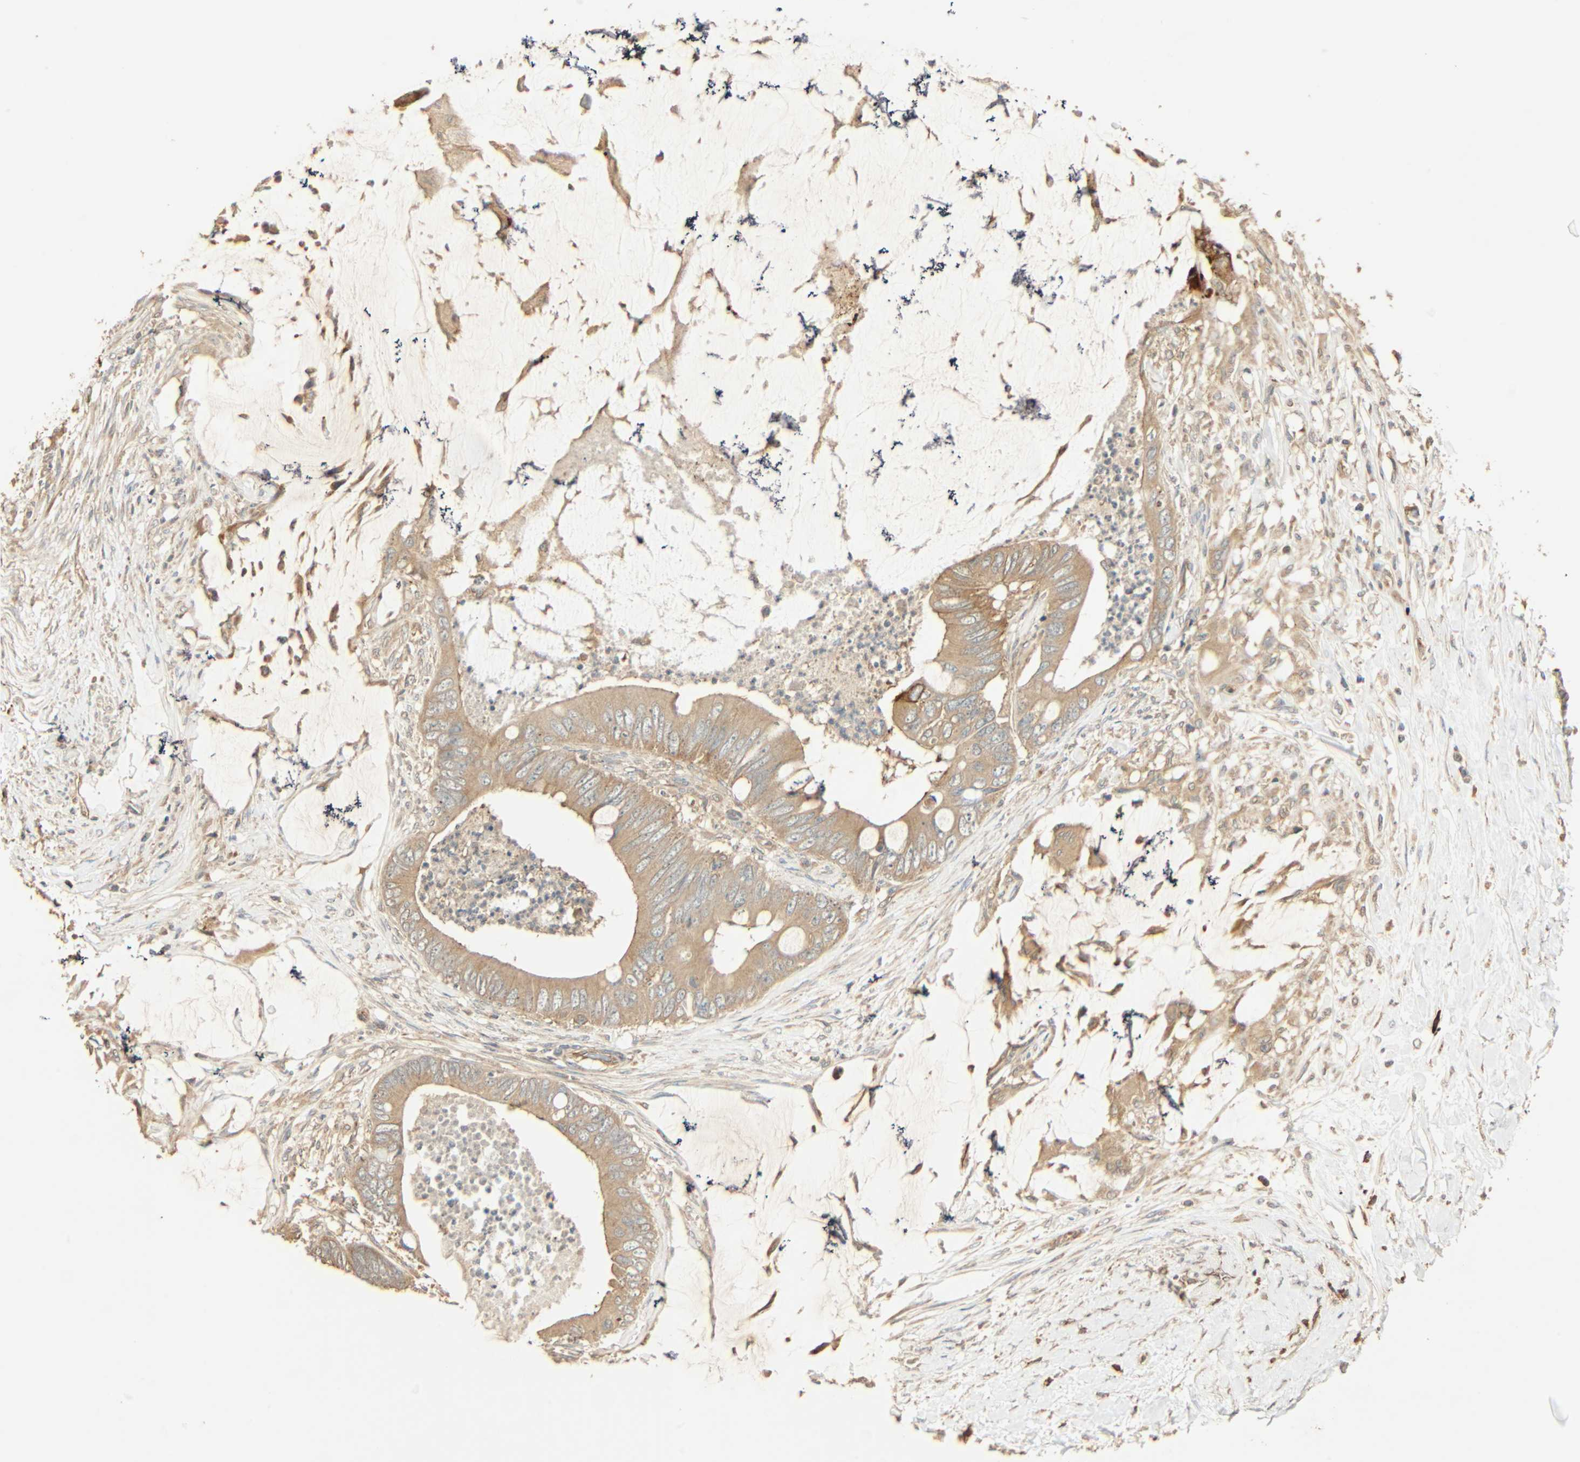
{"staining": {"intensity": "moderate", "quantity": ">75%", "location": "cytoplasmic/membranous"}, "tissue": "colorectal cancer", "cell_type": "Tumor cells", "image_type": "cancer", "snomed": [{"axis": "morphology", "description": "Adenocarcinoma, NOS"}, {"axis": "topography", "description": "Rectum"}], "caption": "Tumor cells demonstrate medium levels of moderate cytoplasmic/membranous expression in approximately >75% of cells in colorectal adenocarcinoma.", "gene": "GALK1", "patient": {"sex": "female", "age": 77}}